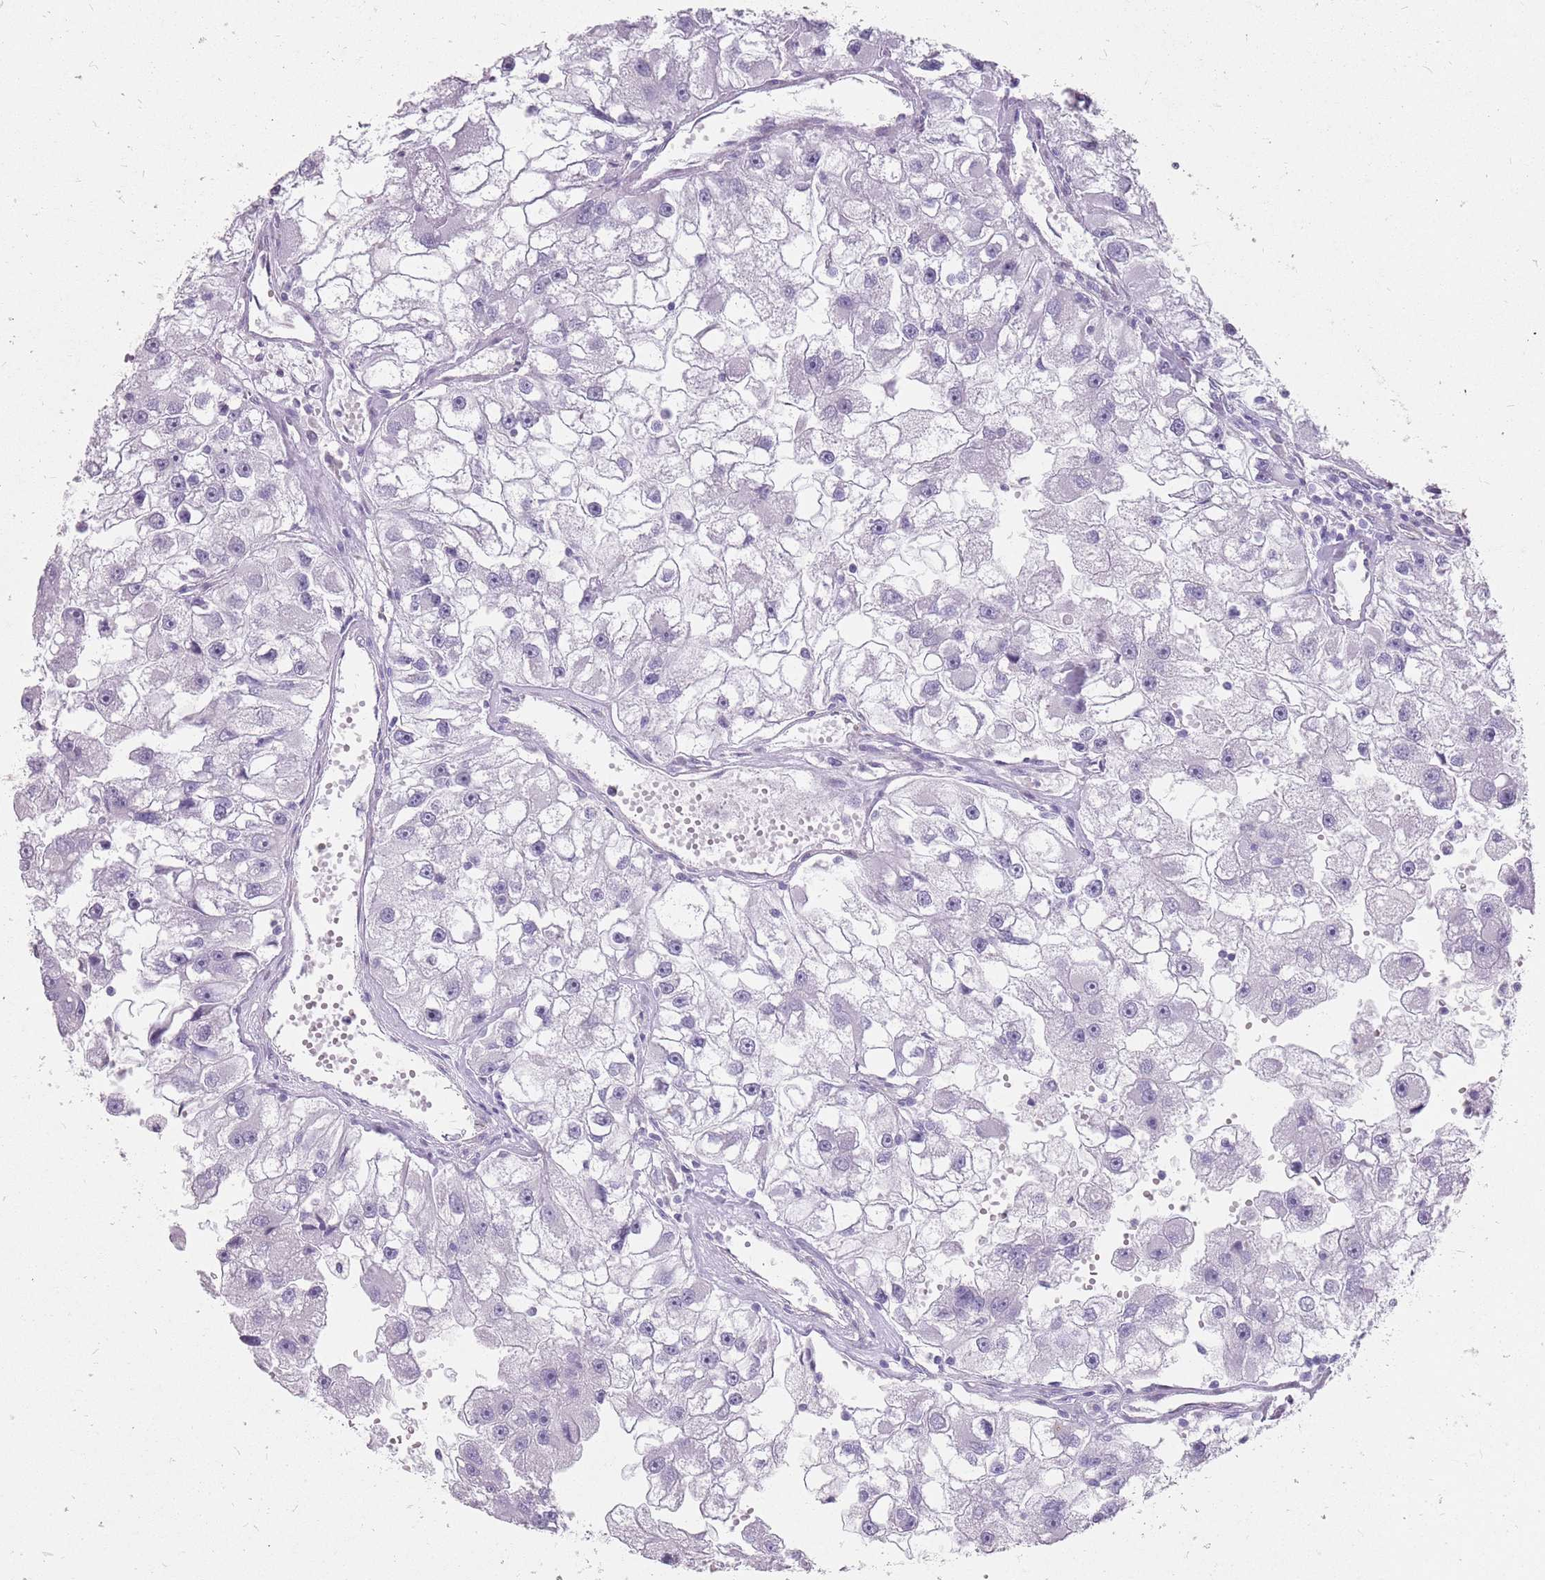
{"staining": {"intensity": "negative", "quantity": "none", "location": "none"}, "tissue": "renal cancer", "cell_type": "Tumor cells", "image_type": "cancer", "snomed": [{"axis": "morphology", "description": "Adenocarcinoma, NOS"}, {"axis": "topography", "description": "Kidney"}], "caption": "Tumor cells are negative for protein expression in human renal cancer (adenocarcinoma). The staining was performed using DAB (3,3'-diaminobenzidine) to visualize the protein expression in brown, while the nuclei were stained in blue with hematoxylin (Magnification: 20x).", "gene": "DDX4", "patient": {"sex": "male", "age": 63}}